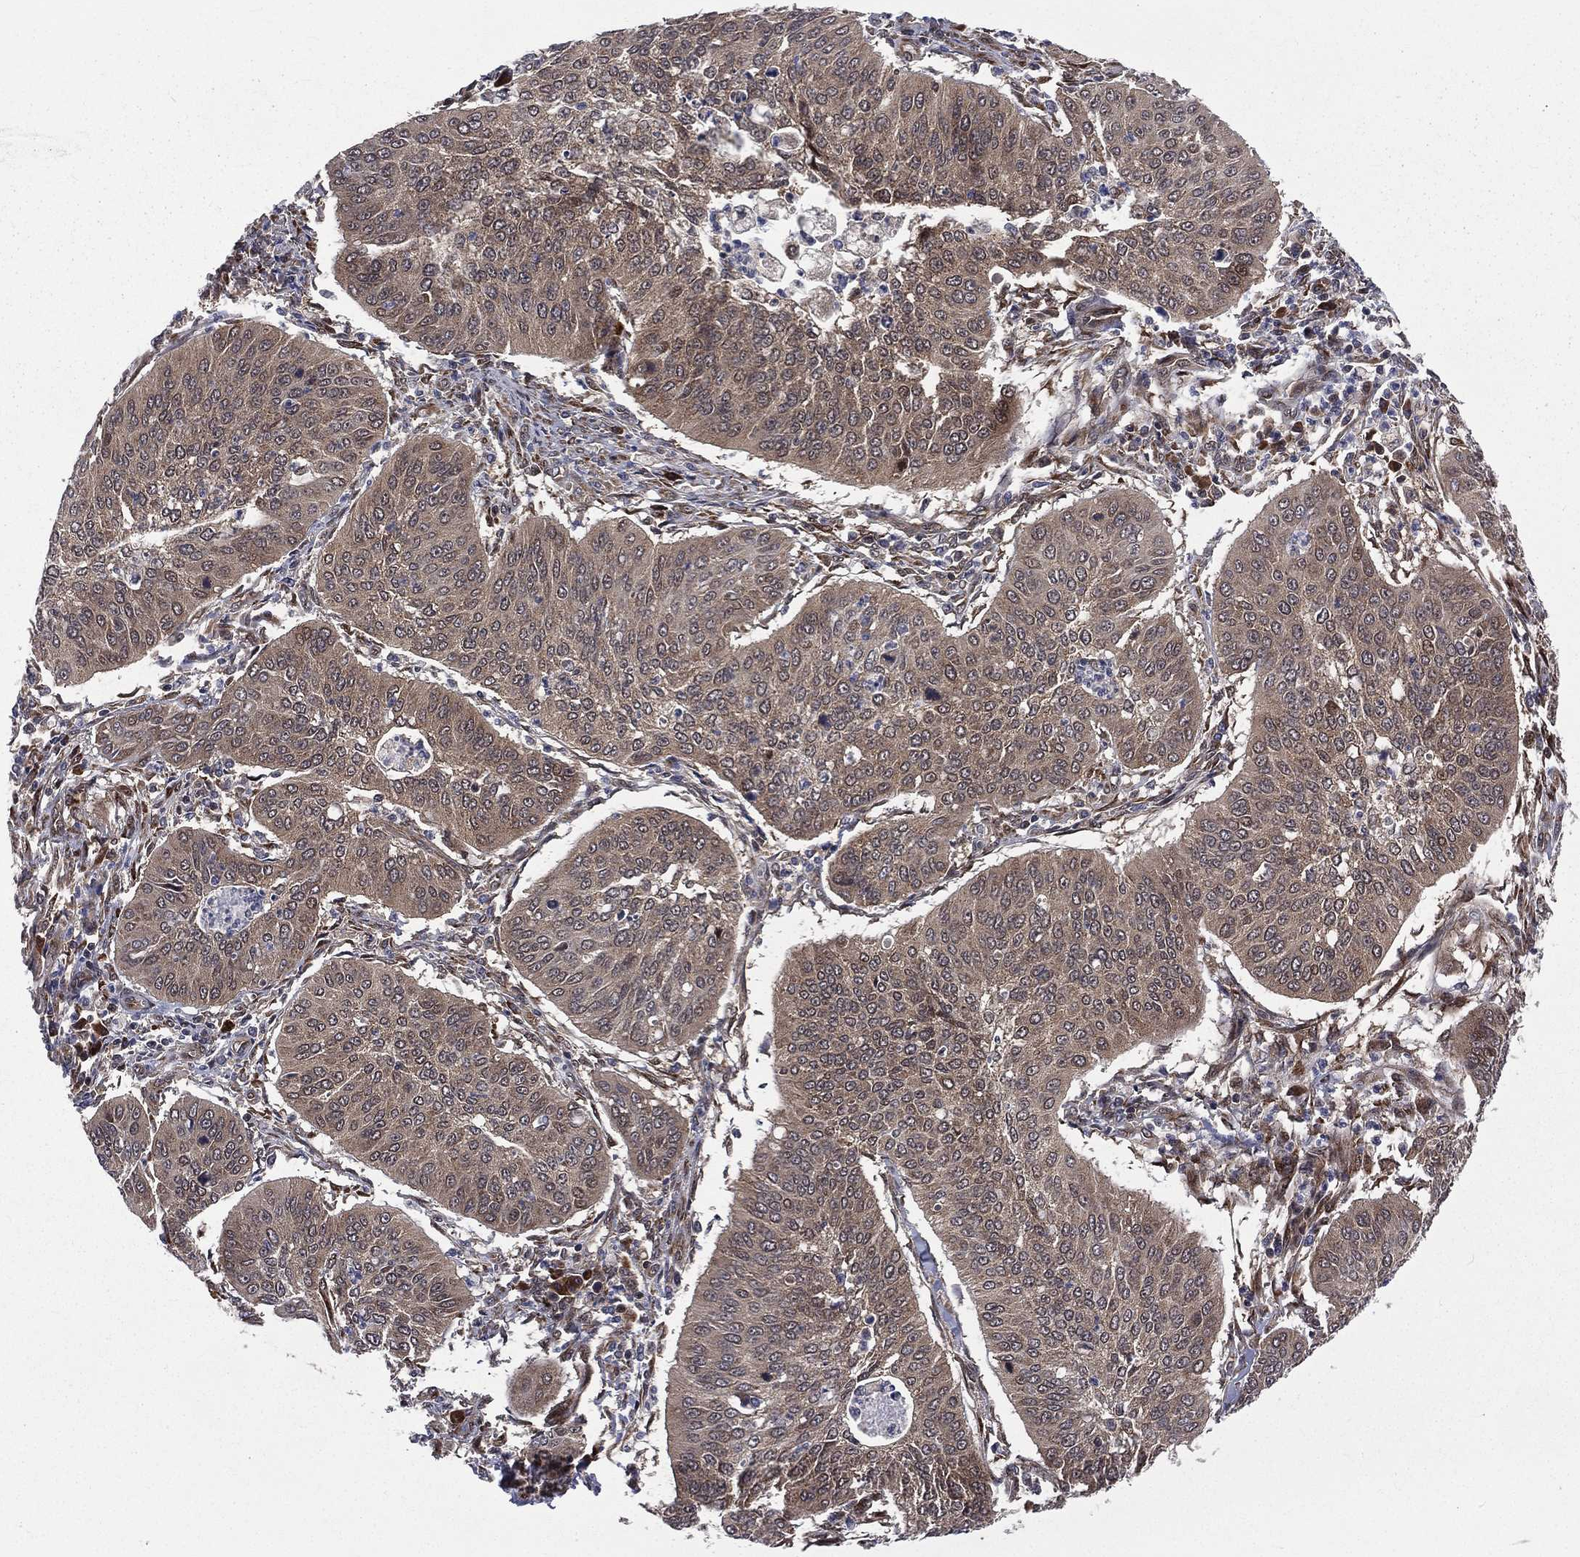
{"staining": {"intensity": "weak", "quantity": "25%-75%", "location": "cytoplasmic/membranous"}, "tissue": "cervical cancer", "cell_type": "Tumor cells", "image_type": "cancer", "snomed": [{"axis": "morphology", "description": "Normal tissue, NOS"}, {"axis": "morphology", "description": "Squamous cell carcinoma, NOS"}, {"axis": "topography", "description": "Cervix"}], "caption": "Weak cytoplasmic/membranous protein expression is appreciated in approximately 25%-75% of tumor cells in cervical cancer.", "gene": "ARL3", "patient": {"sex": "female", "age": 39}}